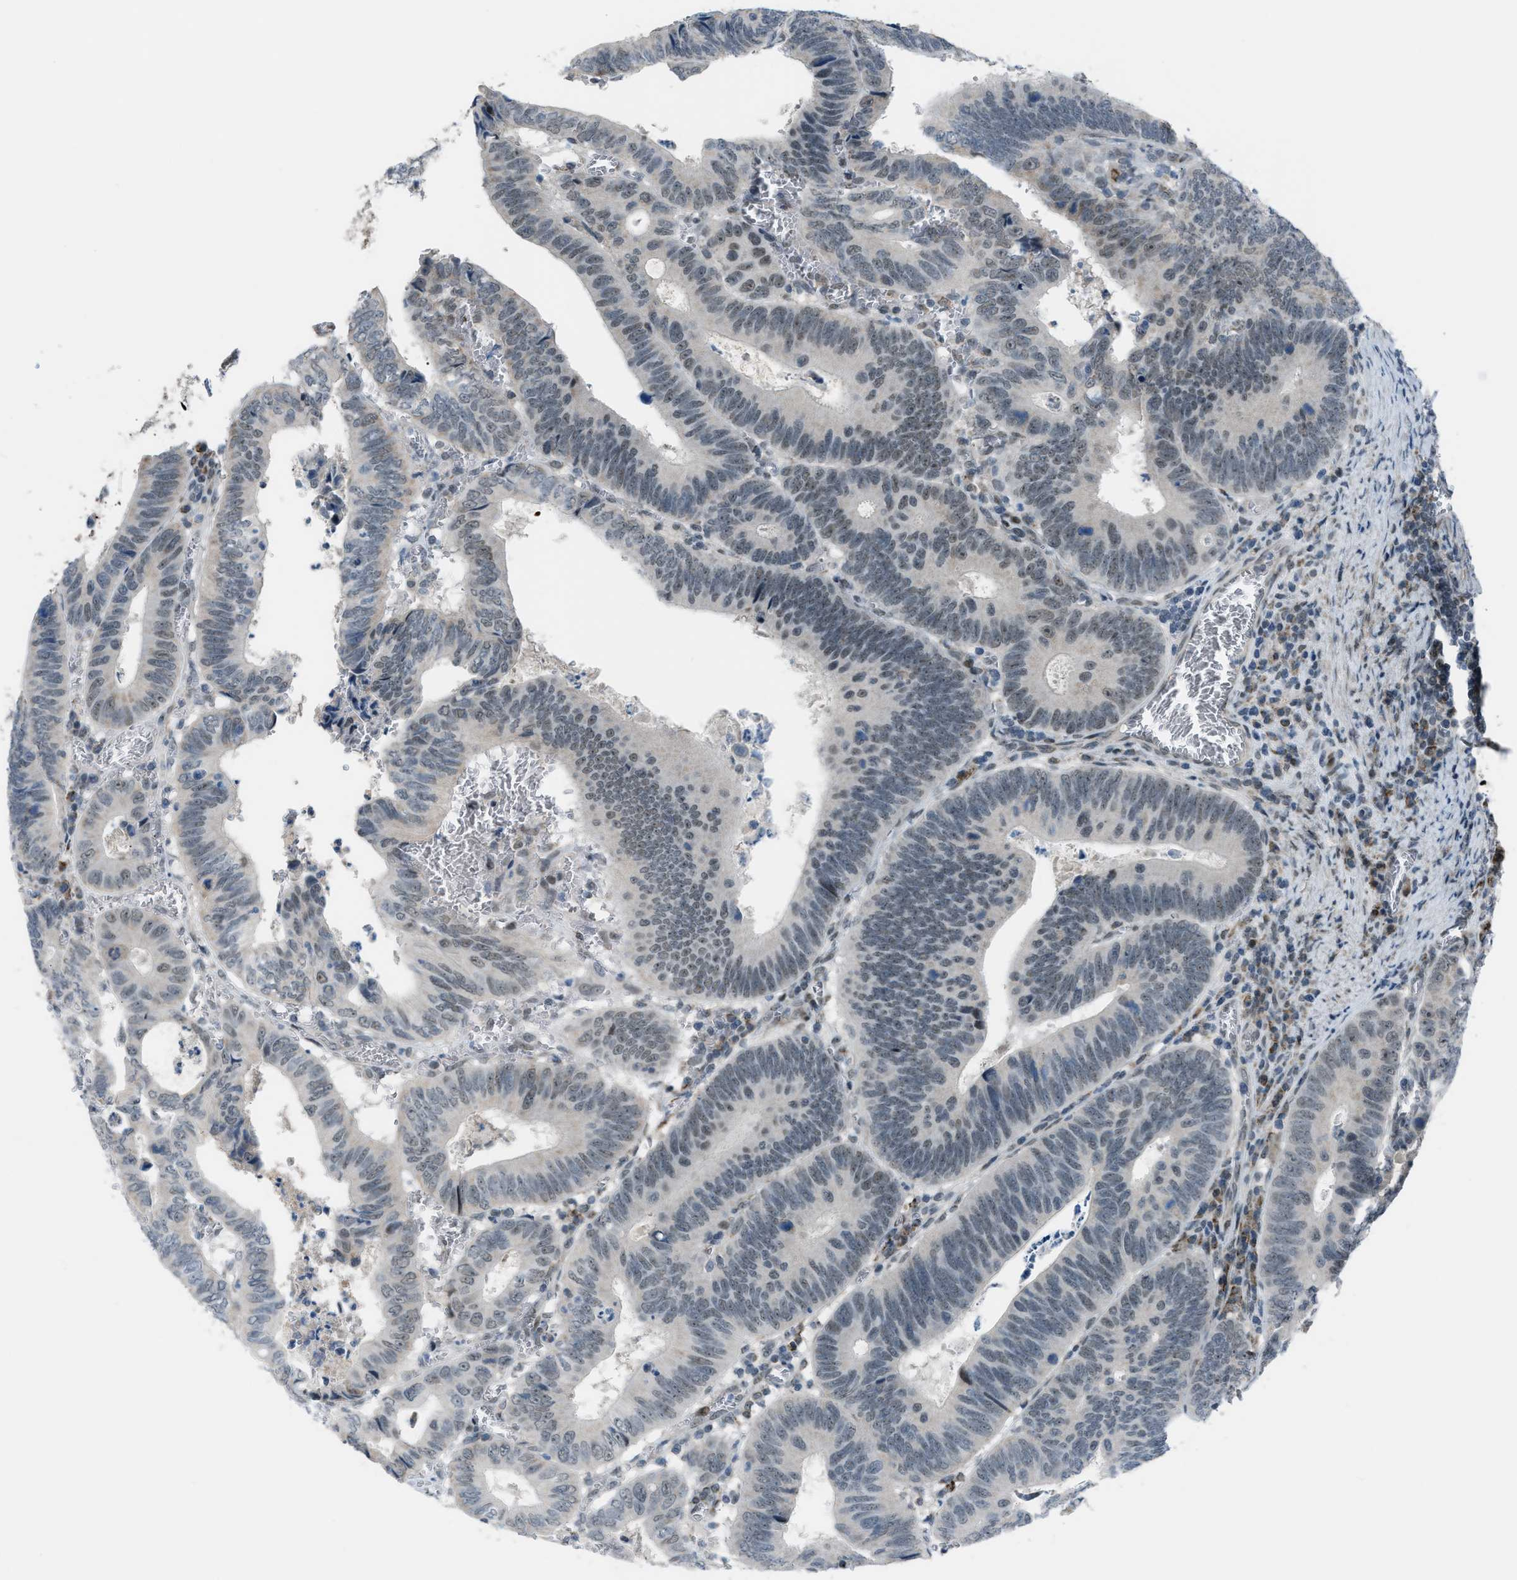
{"staining": {"intensity": "negative", "quantity": "none", "location": "none"}, "tissue": "colorectal cancer", "cell_type": "Tumor cells", "image_type": "cancer", "snomed": [{"axis": "morphology", "description": "Inflammation, NOS"}, {"axis": "morphology", "description": "Adenocarcinoma, NOS"}, {"axis": "topography", "description": "Colon"}], "caption": "High power microscopy micrograph of an IHC histopathology image of adenocarcinoma (colorectal), revealing no significant positivity in tumor cells. The staining was performed using DAB (3,3'-diaminobenzidine) to visualize the protein expression in brown, while the nuclei were stained in blue with hematoxylin (Magnification: 20x).", "gene": "CHN2", "patient": {"sex": "male", "age": 72}}